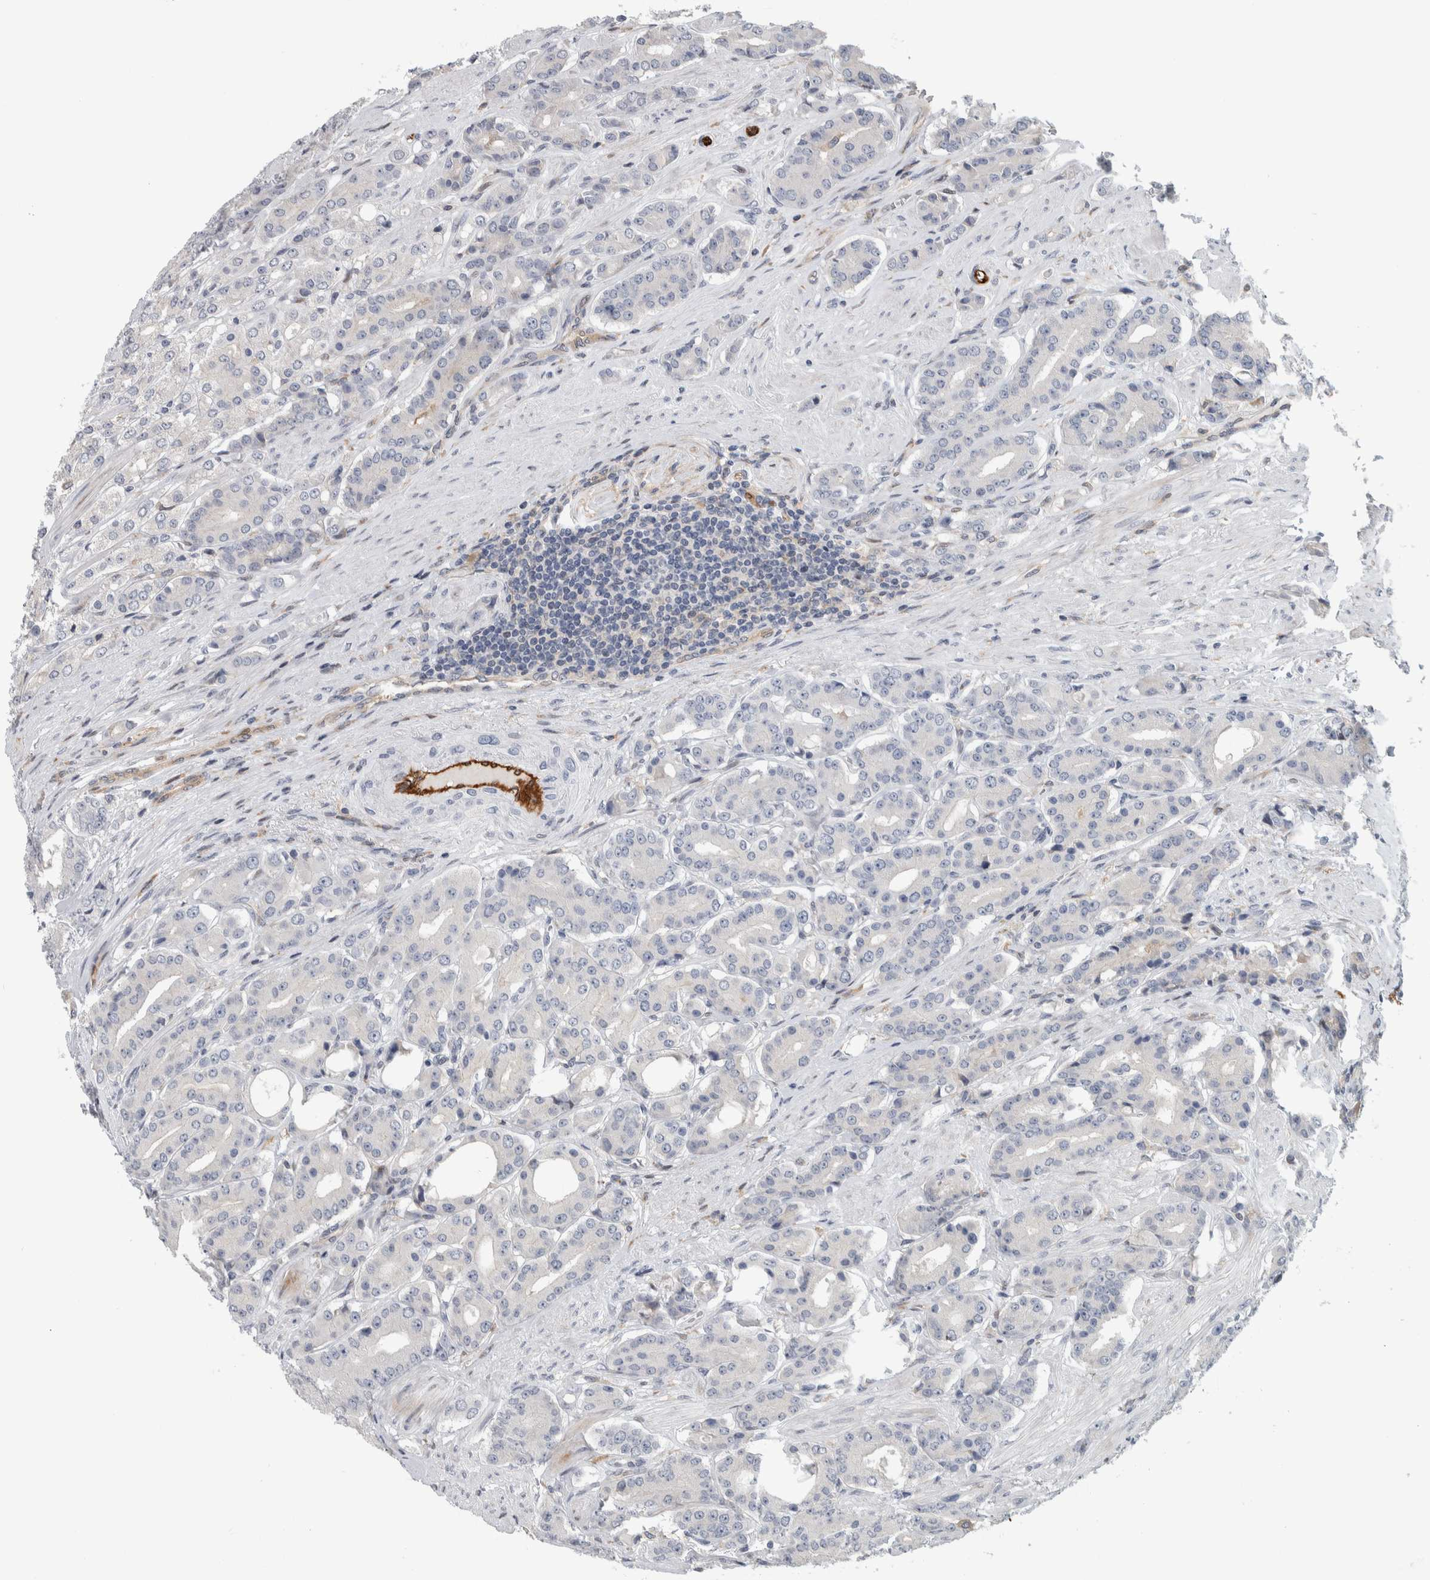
{"staining": {"intensity": "negative", "quantity": "none", "location": "none"}, "tissue": "prostate cancer", "cell_type": "Tumor cells", "image_type": "cancer", "snomed": [{"axis": "morphology", "description": "Adenocarcinoma, High grade"}, {"axis": "topography", "description": "Prostate"}], "caption": "There is no significant expression in tumor cells of prostate high-grade adenocarcinoma. (Stains: DAB IHC with hematoxylin counter stain, Microscopy: brightfield microscopy at high magnification).", "gene": "MSL1", "patient": {"sex": "male", "age": 71}}